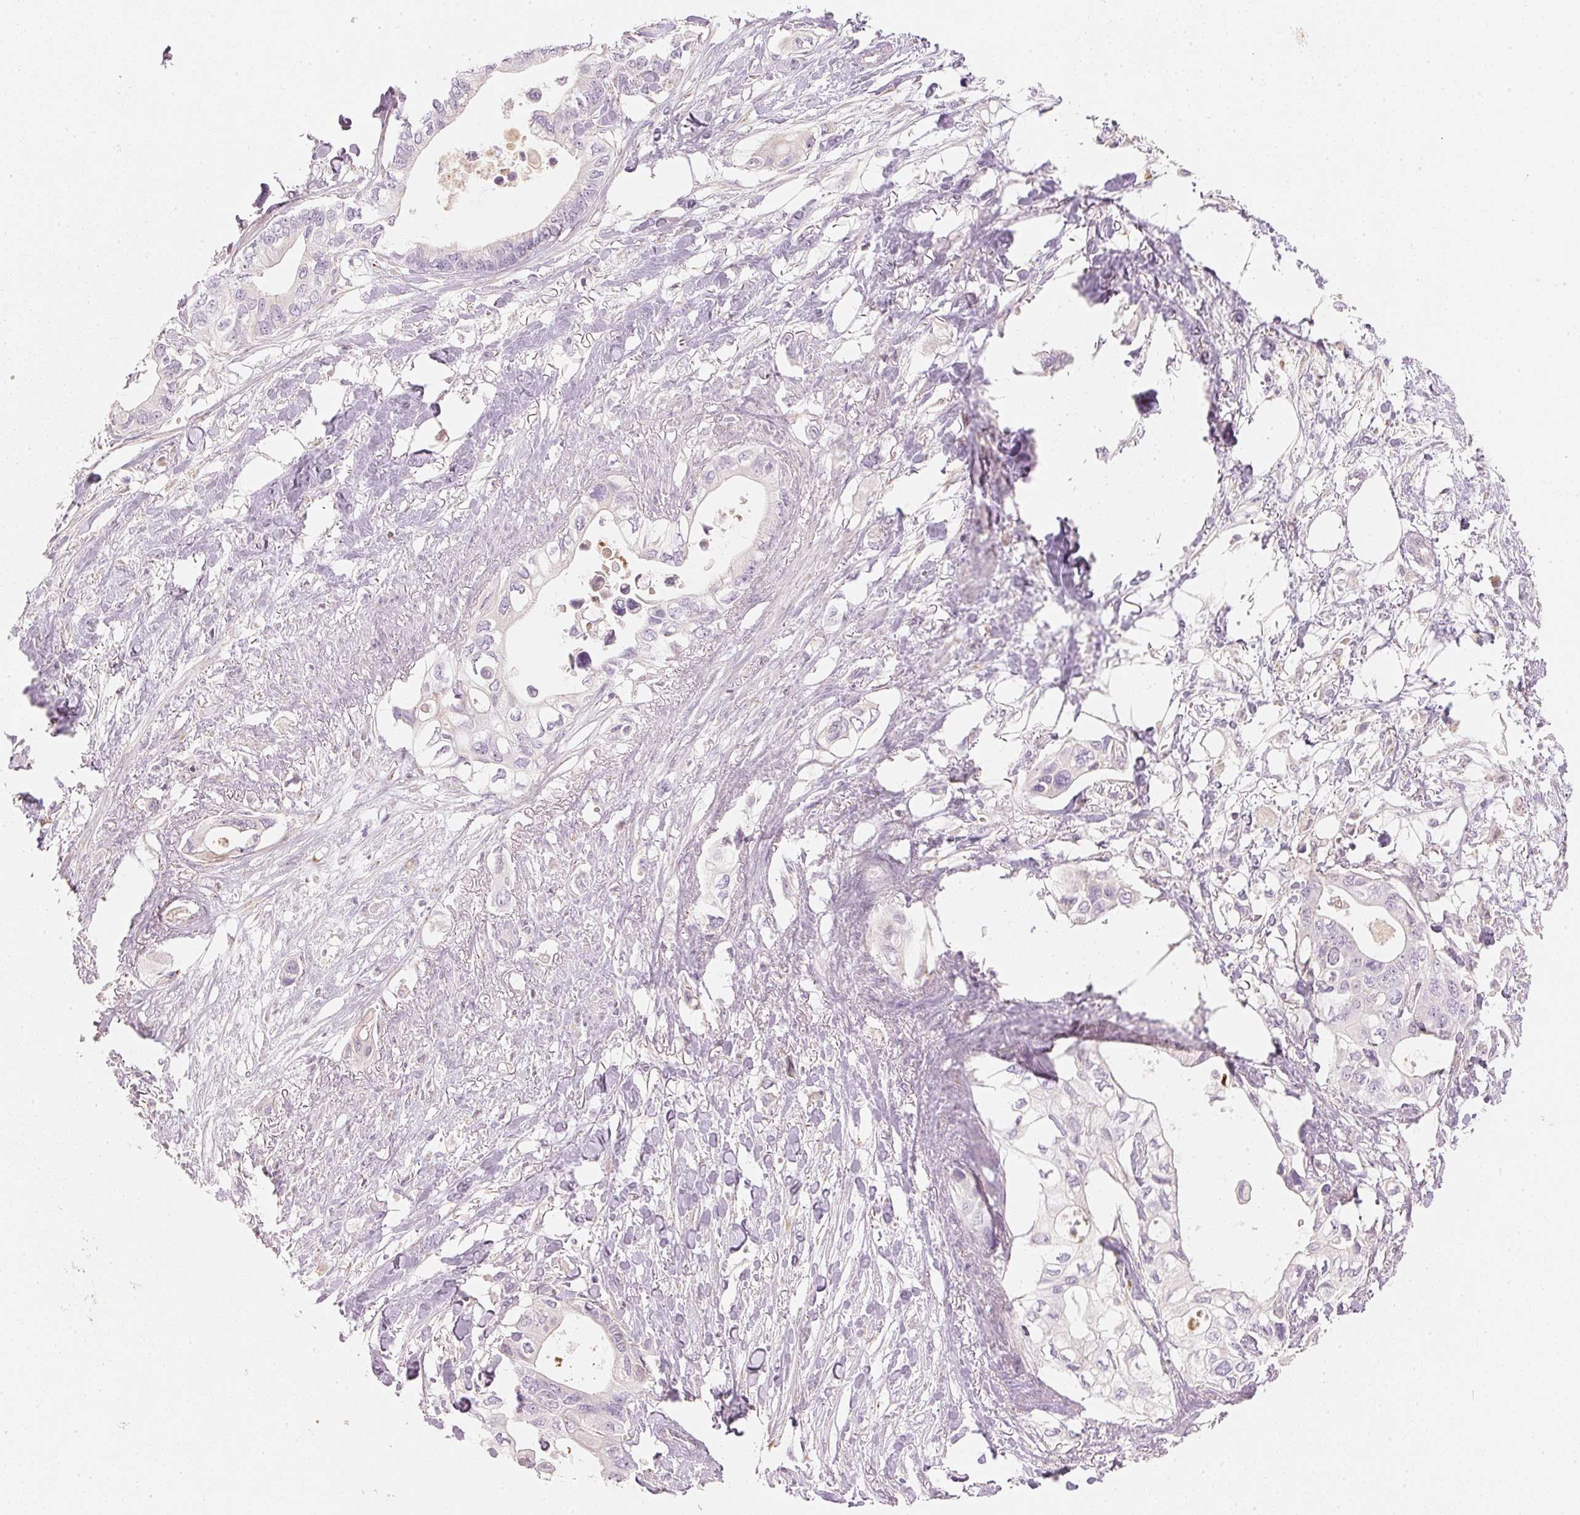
{"staining": {"intensity": "negative", "quantity": "none", "location": "none"}, "tissue": "pancreatic cancer", "cell_type": "Tumor cells", "image_type": "cancer", "snomed": [{"axis": "morphology", "description": "Adenocarcinoma, NOS"}, {"axis": "topography", "description": "Pancreas"}], "caption": "This is an IHC histopathology image of human pancreatic cancer (adenocarcinoma). There is no expression in tumor cells.", "gene": "RMDN2", "patient": {"sex": "female", "age": 63}}